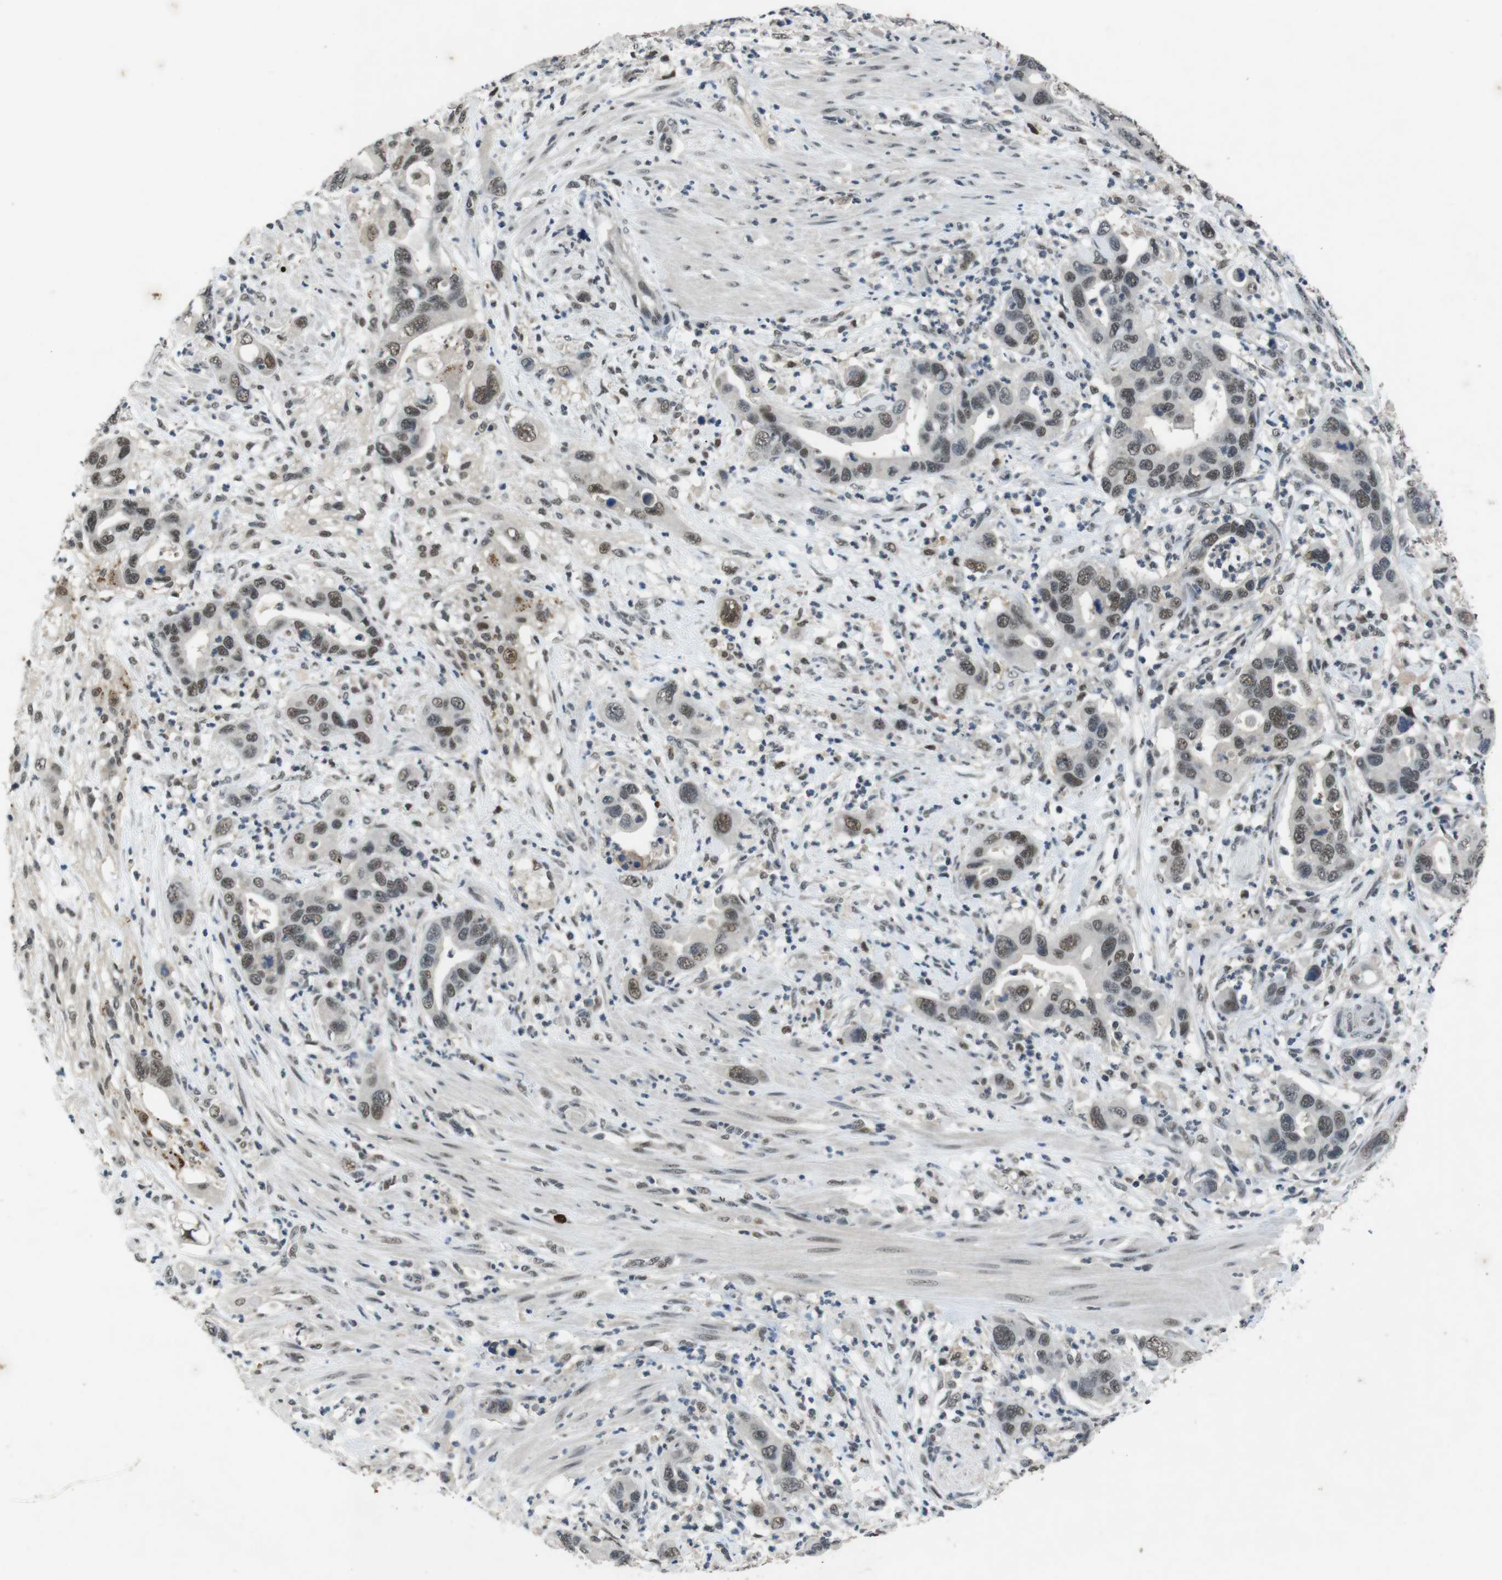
{"staining": {"intensity": "weak", "quantity": ">75%", "location": "nuclear"}, "tissue": "pancreatic cancer", "cell_type": "Tumor cells", "image_type": "cancer", "snomed": [{"axis": "morphology", "description": "Adenocarcinoma, NOS"}, {"axis": "topography", "description": "Pancreas"}], "caption": "Approximately >75% of tumor cells in pancreatic cancer (adenocarcinoma) demonstrate weak nuclear protein staining as visualized by brown immunohistochemical staining.", "gene": "USP7", "patient": {"sex": "female", "age": 71}}